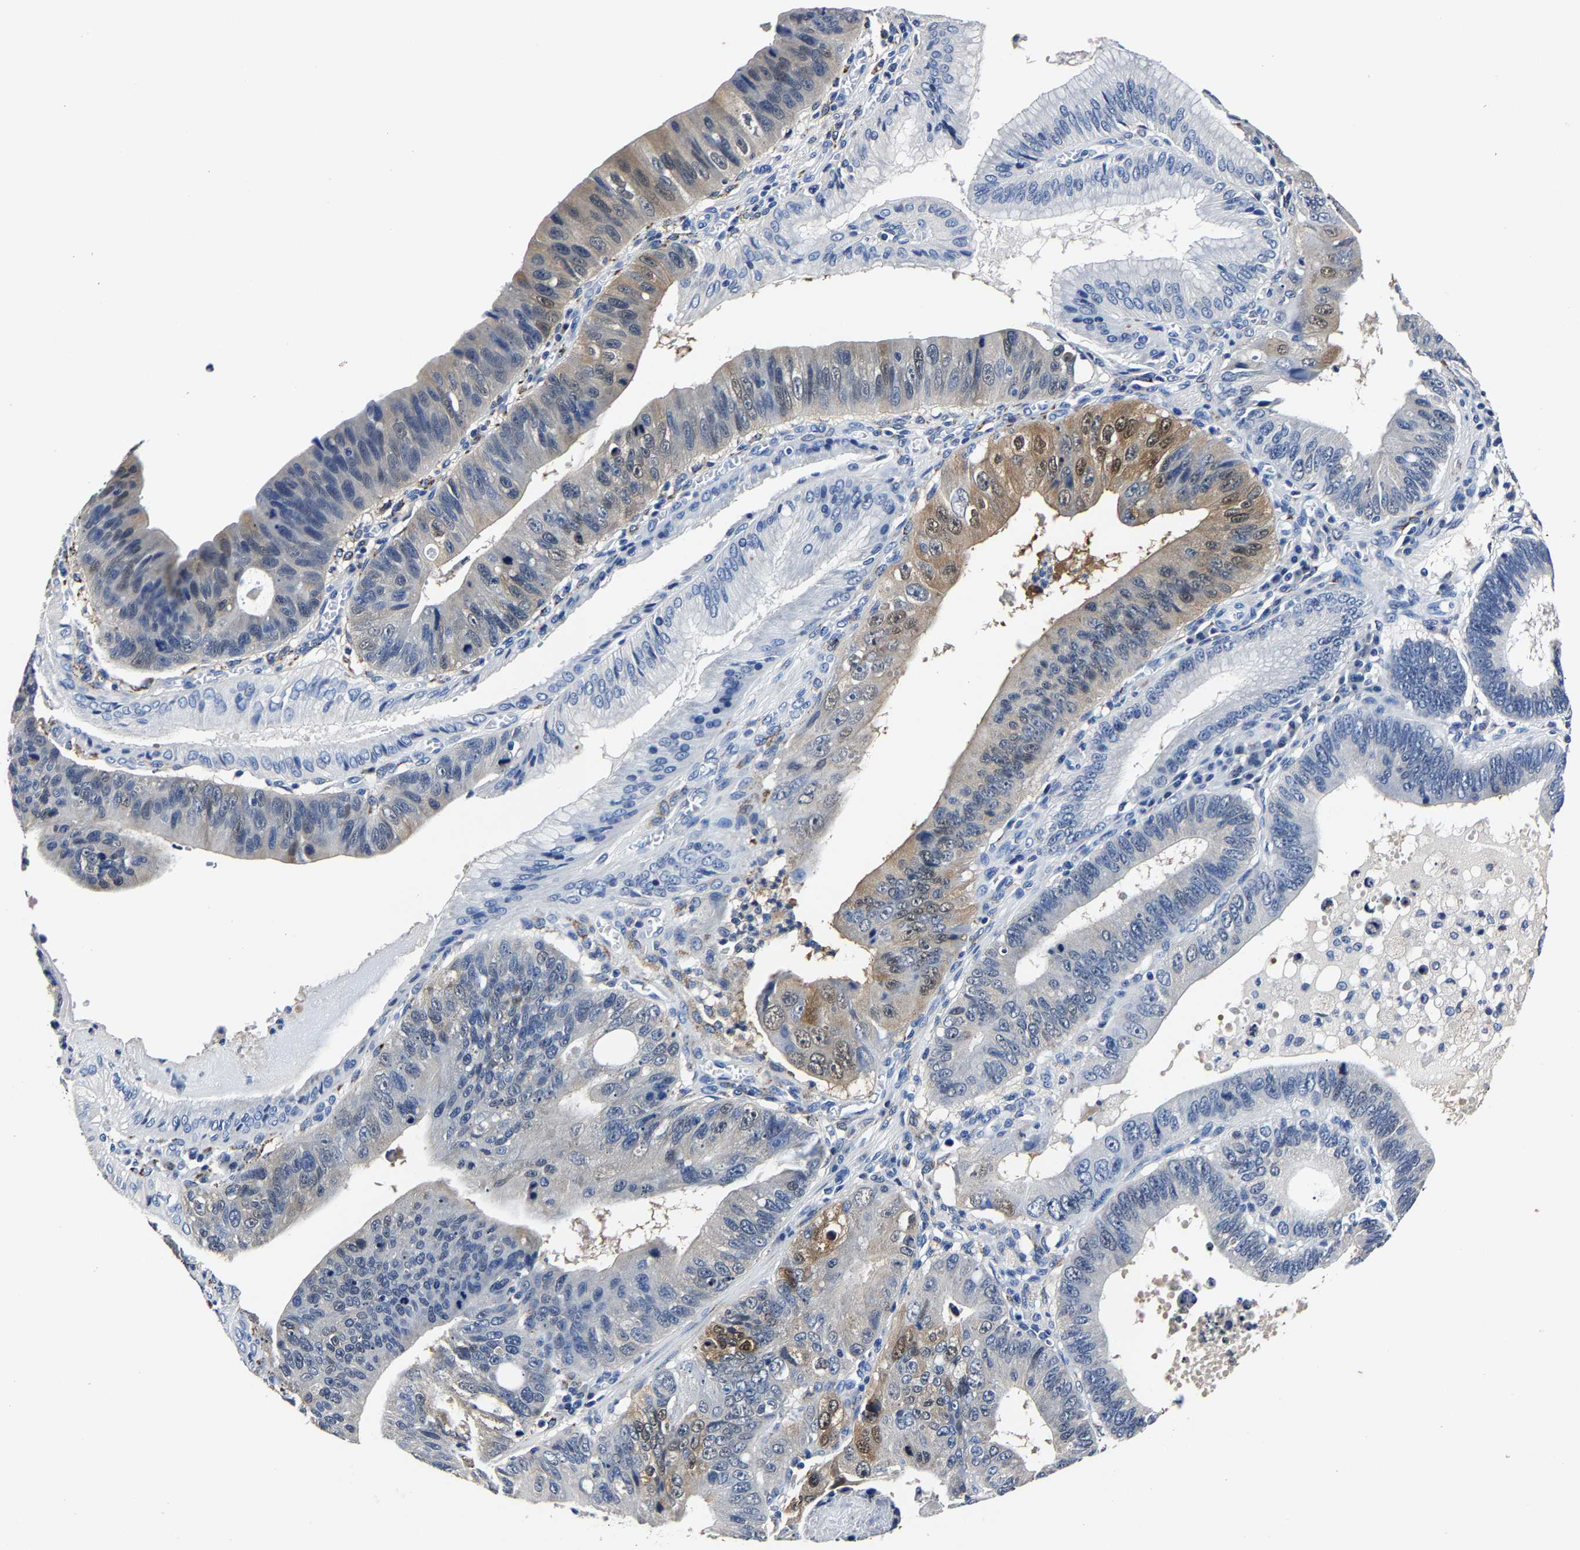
{"staining": {"intensity": "moderate", "quantity": "<25%", "location": "cytoplasmic/membranous"}, "tissue": "stomach cancer", "cell_type": "Tumor cells", "image_type": "cancer", "snomed": [{"axis": "morphology", "description": "Adenocarcinoma, NOS"}, {"axis": "topography", "description": "Stomach"}], "caption": "Stomach adenocarcinoma was stained to show a protein in brown. There is low levels of moderate cytoplasmic/membranous positivity in about <25% of tumor cells.", "gene": "PSPH", "patient": {"sex": "male", "age": 59}}